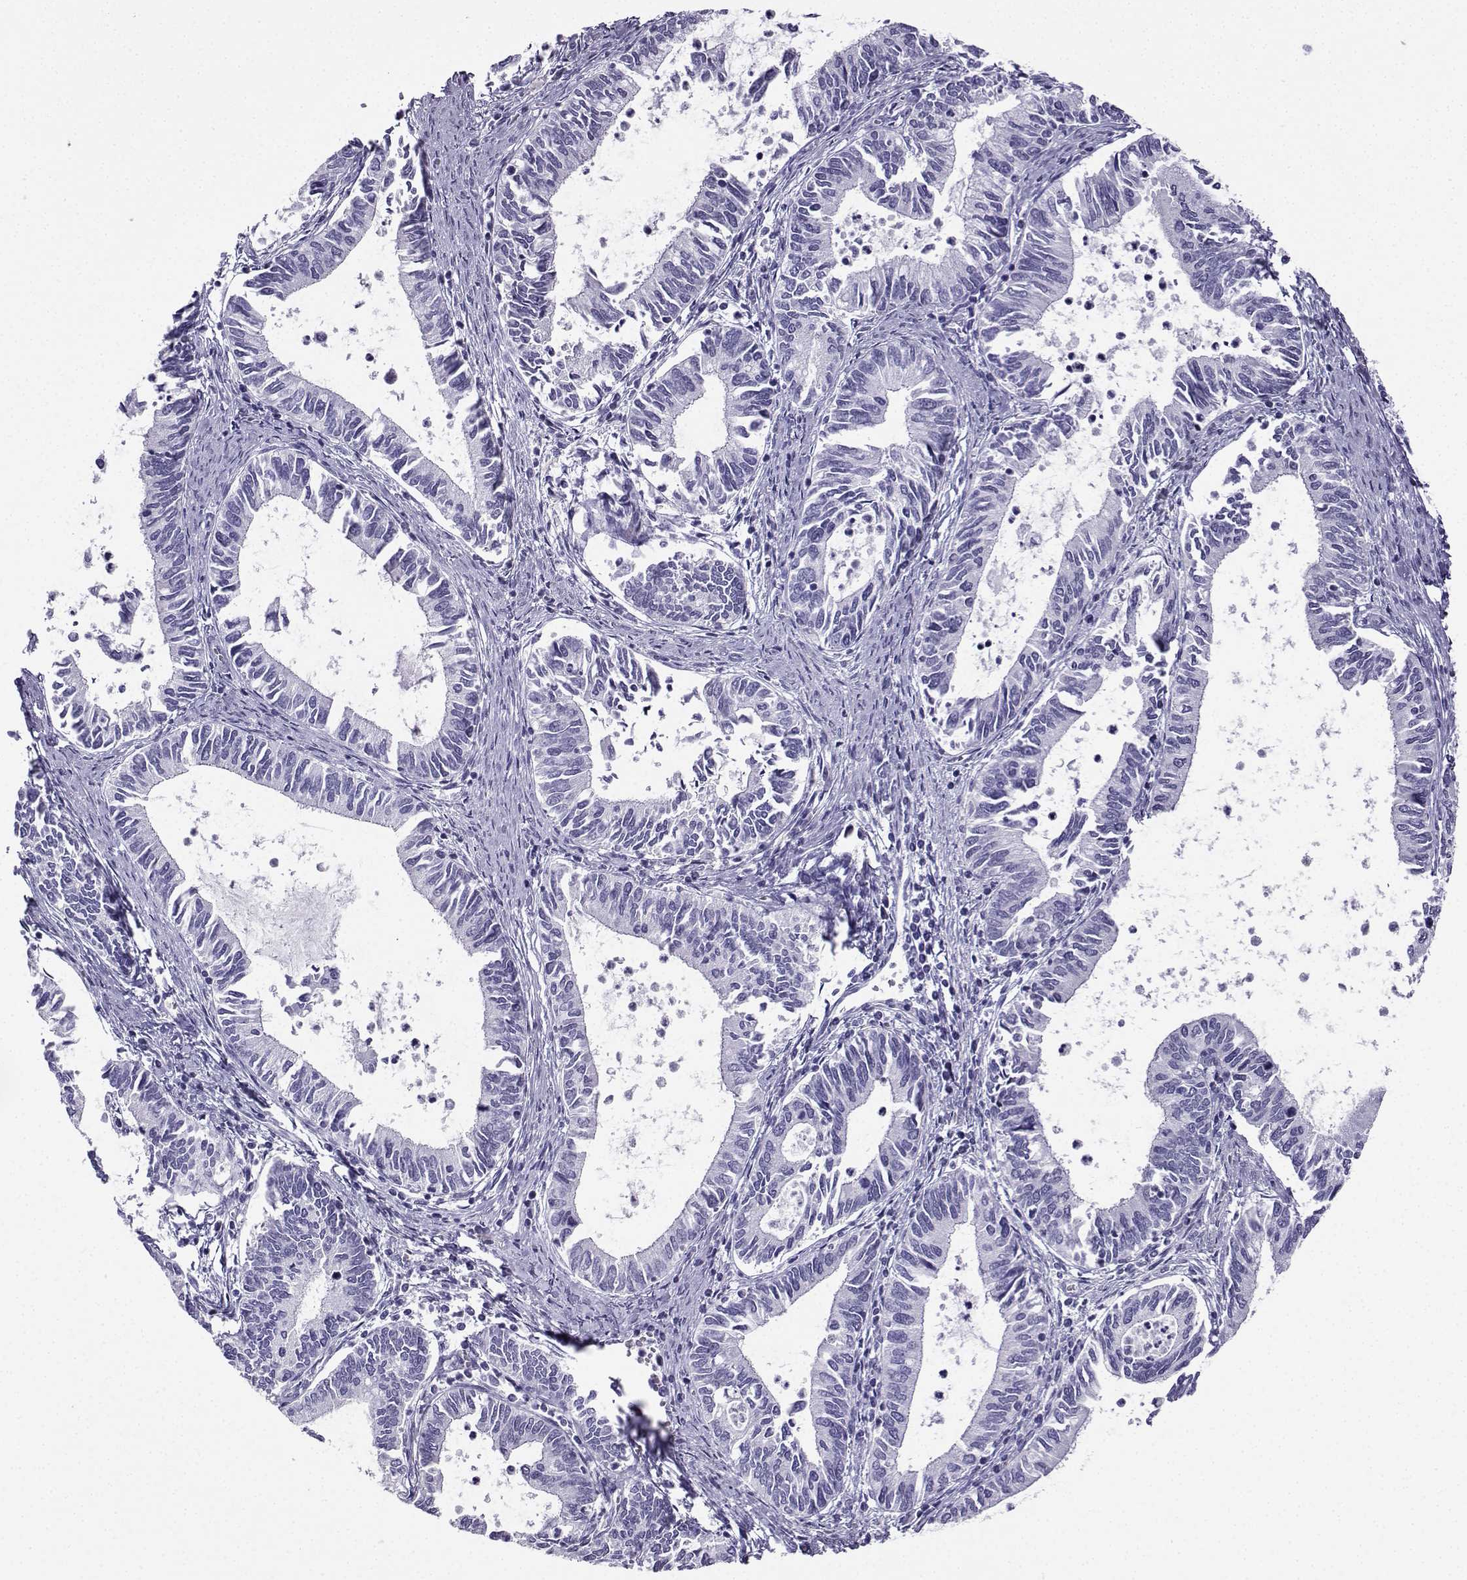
{"staining": {"intensity": "negative", "quantity": "none", "location": "none"}, "tissue": "cervical cancer", "cell_type": "Tumor cells", "image_type": "cancer", "snomed": [{"axis": "morphology", "description": "Adenocarcinoma, NOS"}, {"axis": "topography", "description": "Cervix"}], "caption": "Cervical cancer (adenocarcinoma) was stained to show a protein in brown. There is no significant positivity in tumor cells.", "gene": "KIF17", "patient": {"sex": "female", "age": 42}}